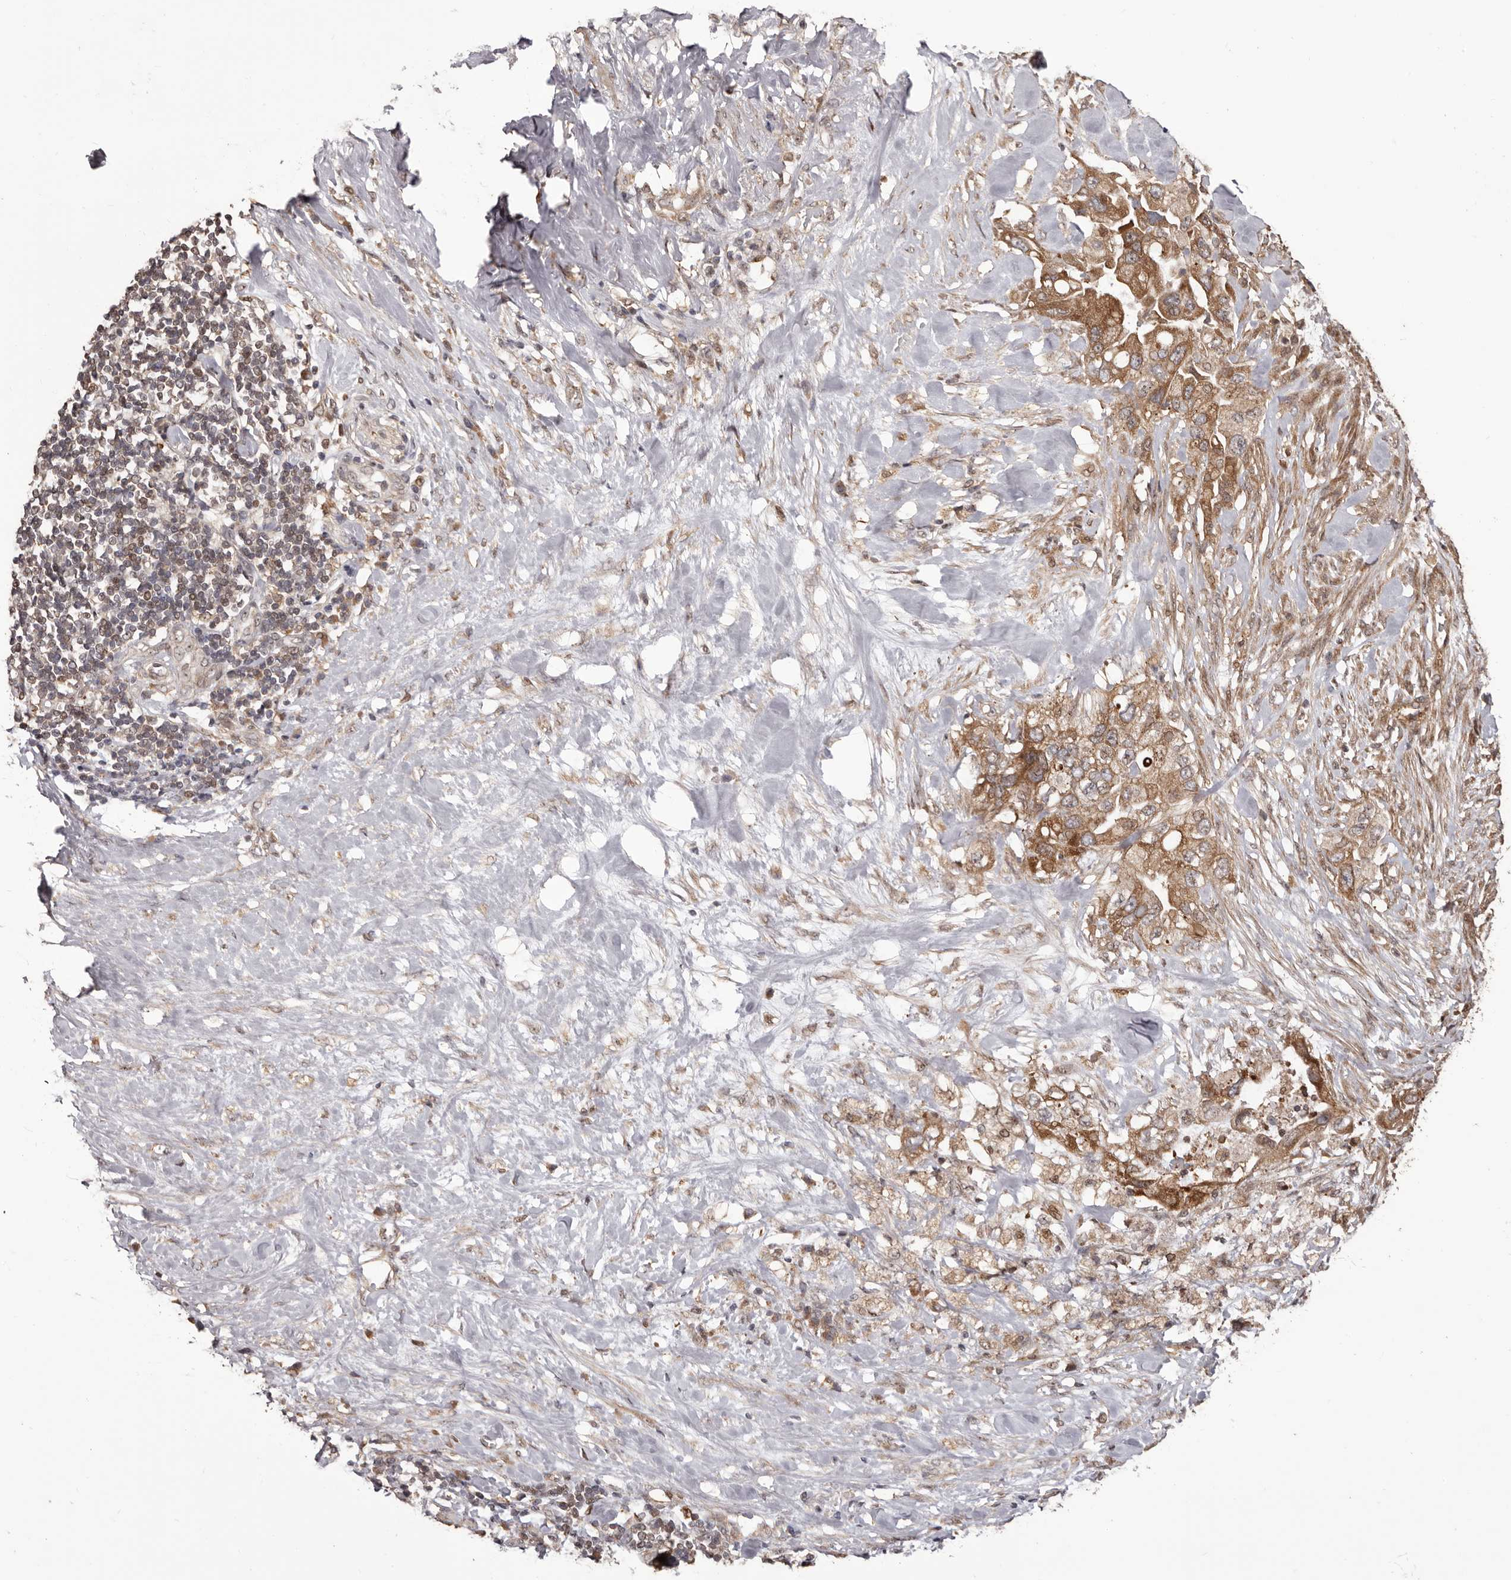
{"staining": {"intensity": "moderate", "quantity": ">75%", "location": "cytoplasmic/membranous"}, "tissue": "pancreatic cancer", "cell_type": "Tumor cells", "image_type": "cancer", "snomed": [{"axis": "morphology", "description": "Inflammation, NOS"}, {"axis": "morphology", "description": "Adenocarcinoma, NOS"}, {"axis": "topography", "description": "Pancreas"}], "caption": "Protein expression analysis of pancreatic adenocarcinoma shows moderate cytoplasmic/membranous positivity in approximately >75% of tumor cells. (DAB IHC, brown staining for protein, blue staining for nuclei).", "gene": "ZCCHC7", "patient": {"sex": "female", "age": 56}}